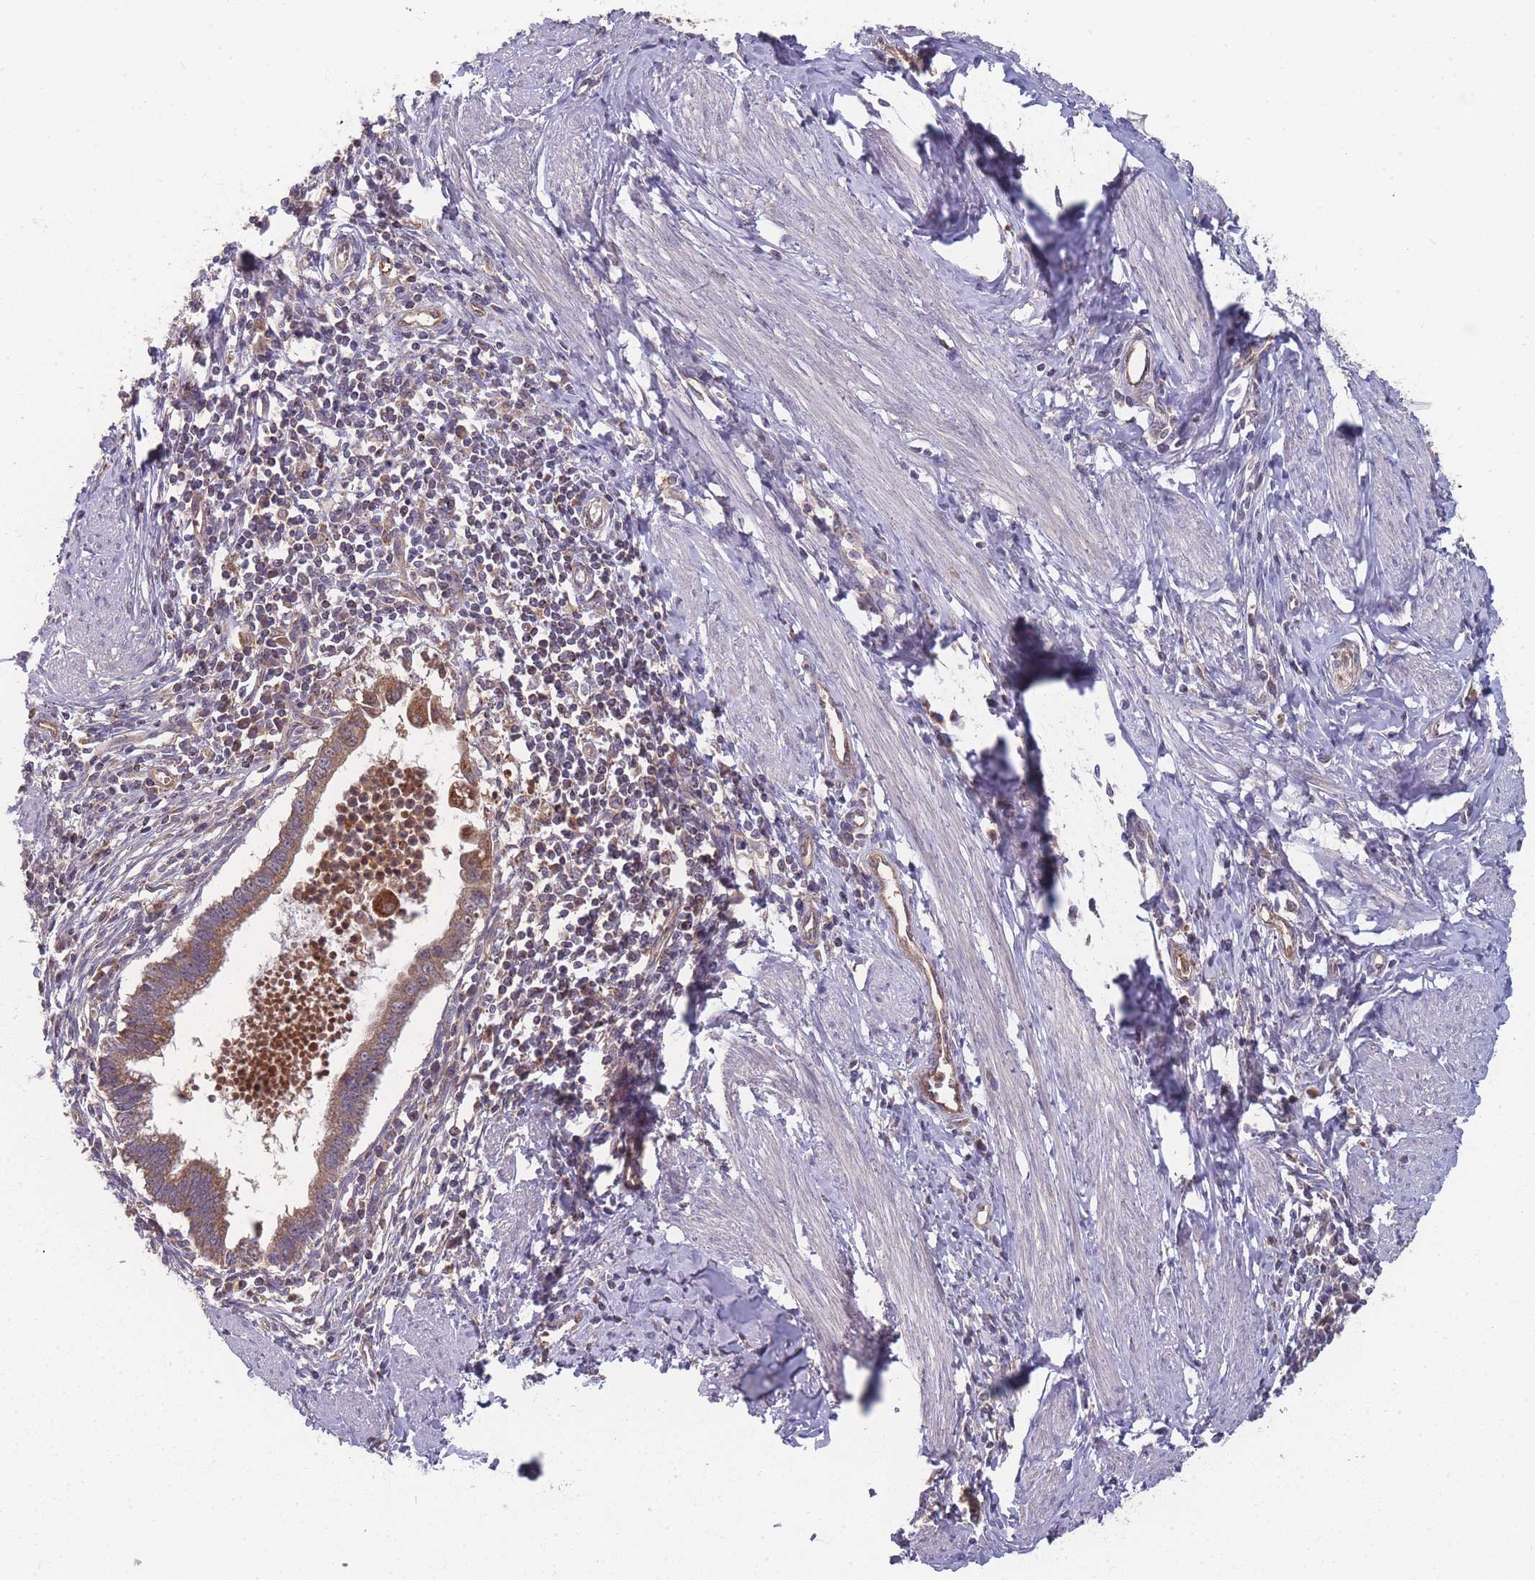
{"staining": {"intensity": "moderate", "quantity": ">75%", "location": "cytoplasmic/membranous"}, "tissue": "cervical cancer", "cell_type": "Tumor cells", "image_type": "cancer", "snomed": [{"axis": "morphology", "description": "Adenocarcinoma, NOS"}, {"axis": "topography", "description": "Cervix"}], "caption": "Immunohistochemical staining of human cervical cancer (adenocarcinoma) exhibits medium levels of moderate cytoplasmic/membranous protein expression in approximately >75% of tumor cells. The staining is performed using DAB brown chromogen to label protein expression. The nuclei are counter-stained blue using hematoxylin.", "gene": "SLC35B4", "patient": {"sex": "female", "age": 36}}